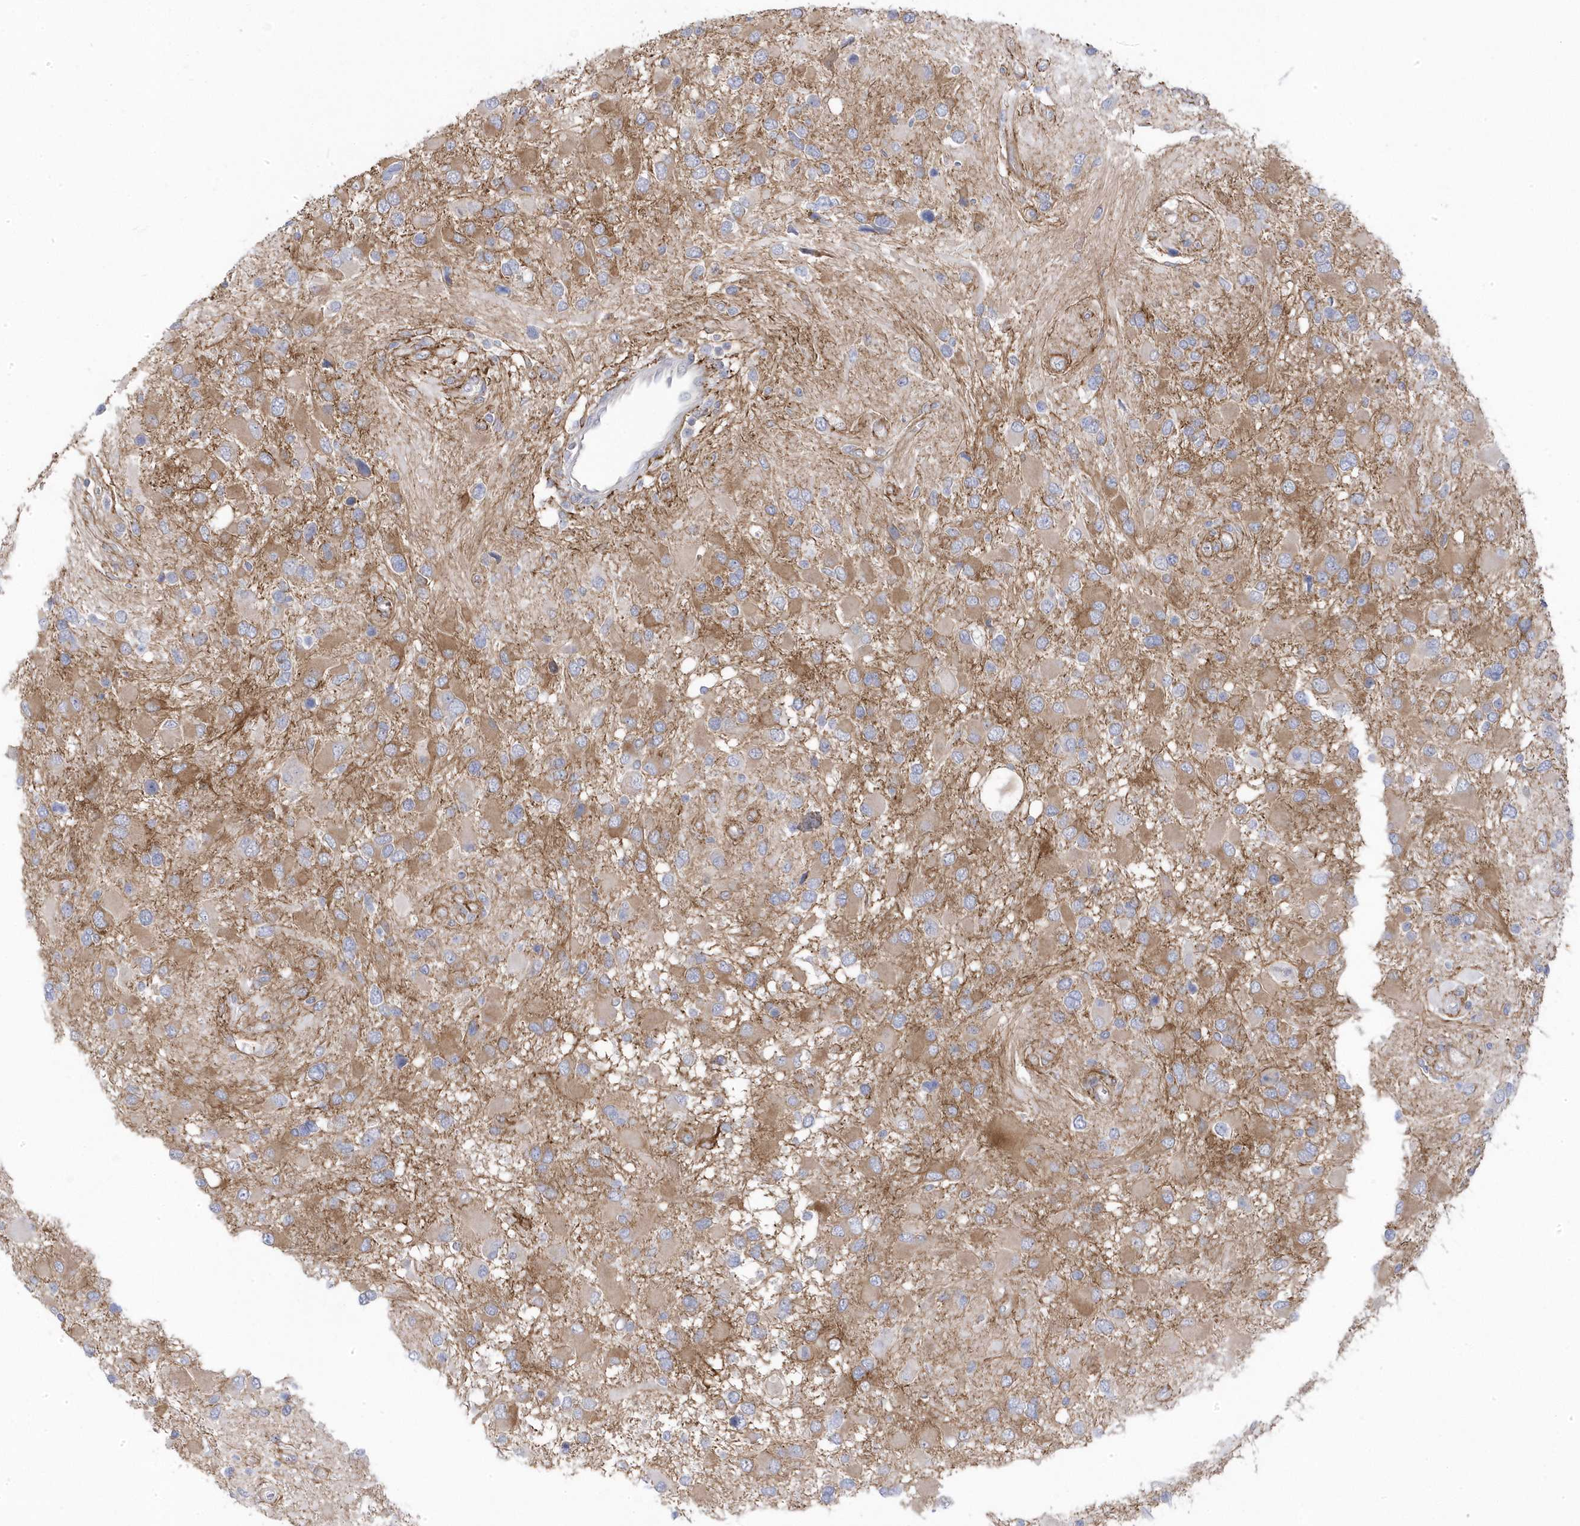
{"staining": {"intensity": "moderate", "quantity": "<25%", "location": "cytoplasmic/membranous"}, "tissue": "glioma", "cell_type": "Tumor cells", "image_type": "cancer", "snomed": [{"axis": "morphology", "description": "Glioma, malignant, High grade"}, {"axis": "topography", "description": "Brain"}], "caption": "Malignant high-grade glioma was stained to show a protein in brown. There is low levels of moderate cytoplasmic/membranous staining in about <25% of tumor cells. (DAB IHC with brightfield microscopy, high magnification).", "gene": "ANAPC1", "patient": {"sex": "male", "age": 53}}